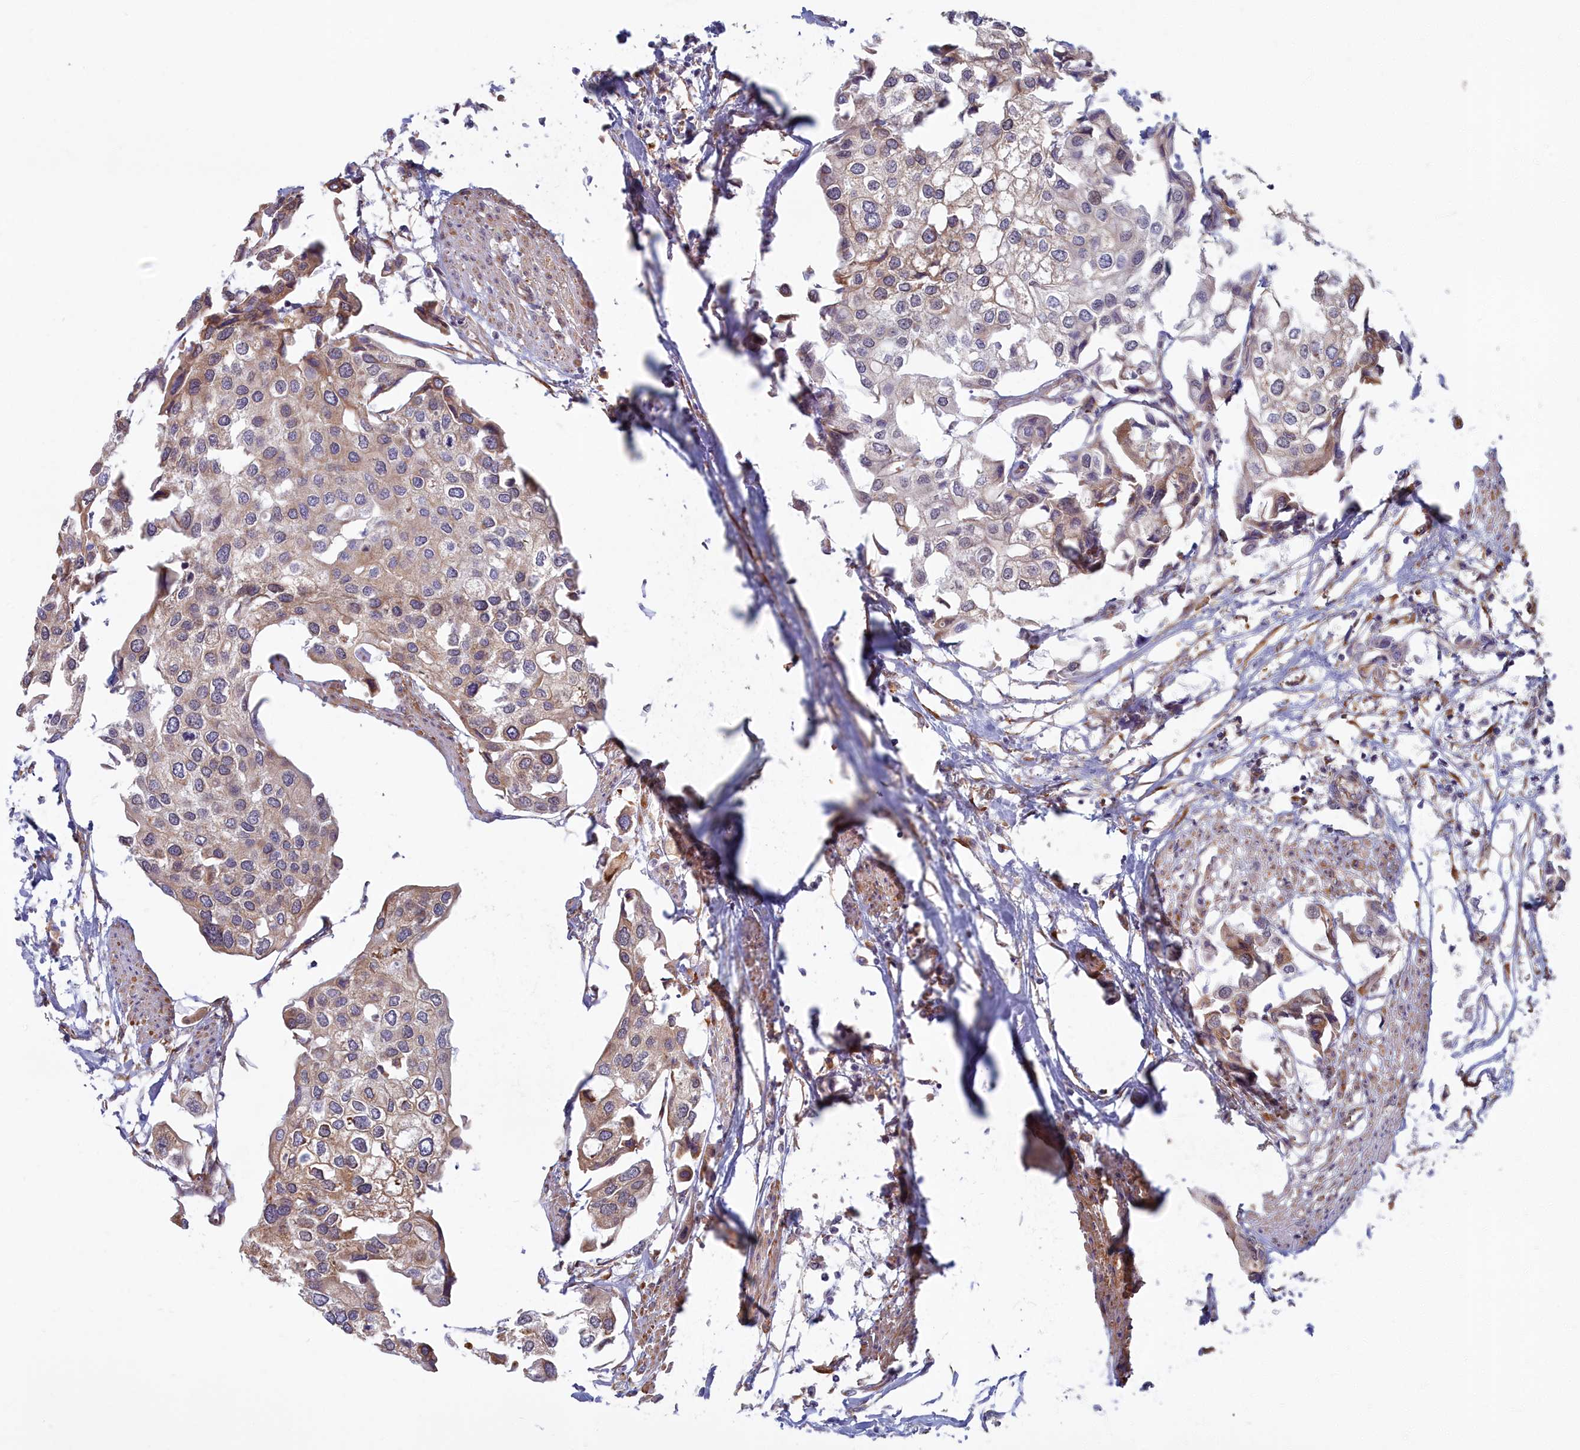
{"staining": {"intensity": "weak", "quantity": "<25%", "location": "cytoplasmic/membranous"}, "tissue": "urothelial cancer", "cell_type": "Tumor cells", "image_type": "cancer", "snomed": [{"axis": "morphology", "description": "Urothelial carcinoma, High grade"}, {"axis": "topography", "description": "Urinary bladder"}], "caption": "DAB immunohistochemical staining of human urothelial cancer shows no significant positivity in tumor cells. (DAB (3,3'-diaminobenzidine) IHC visualized using brightfield microscopy, high magnification).", "gene": "MAK16", "patient": {"sex": "male", "age": 64}}